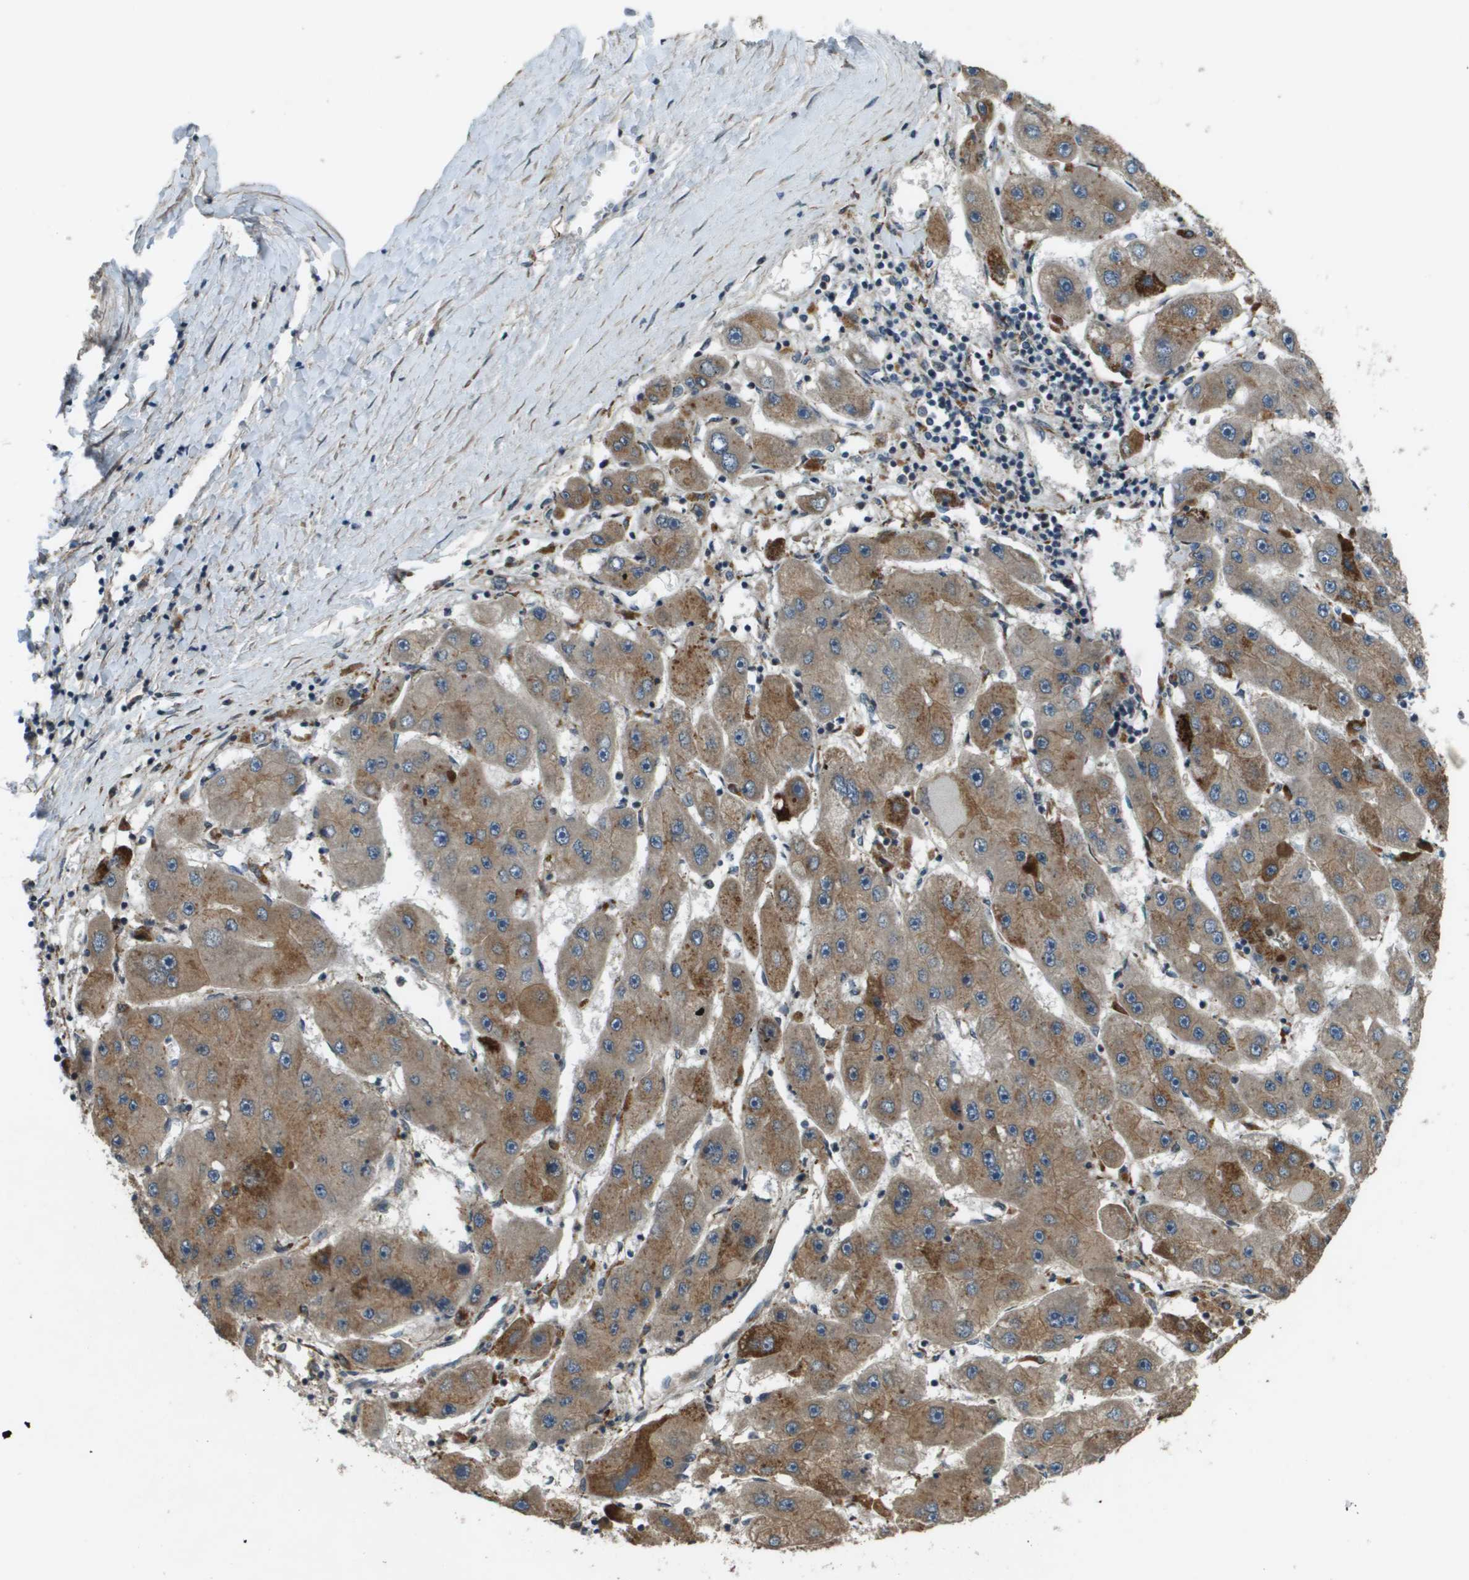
{"staining": {"intensity": "moderate", "quantity": ">75%", "location": "cytoplasmic/membranous"}, "tissue": "liver cancer", "cell_type": "Tumor cells", "image_type": "cancer", "snomed": [{"axis": "morphology", "description": "Carcinoma, Hepatocellular, NOS"}, {"axis": "topography", "description": "Liver"}], "caption": "Approximately >75% of tumor cells in hepatocellular carcinoma (liver) display moderate cytoplasmic/membranous protein staining as visualized by brown immunohistochemical staining.", "gene": "CDKN2C", "patient": {"sex": "female", "age": 61}}